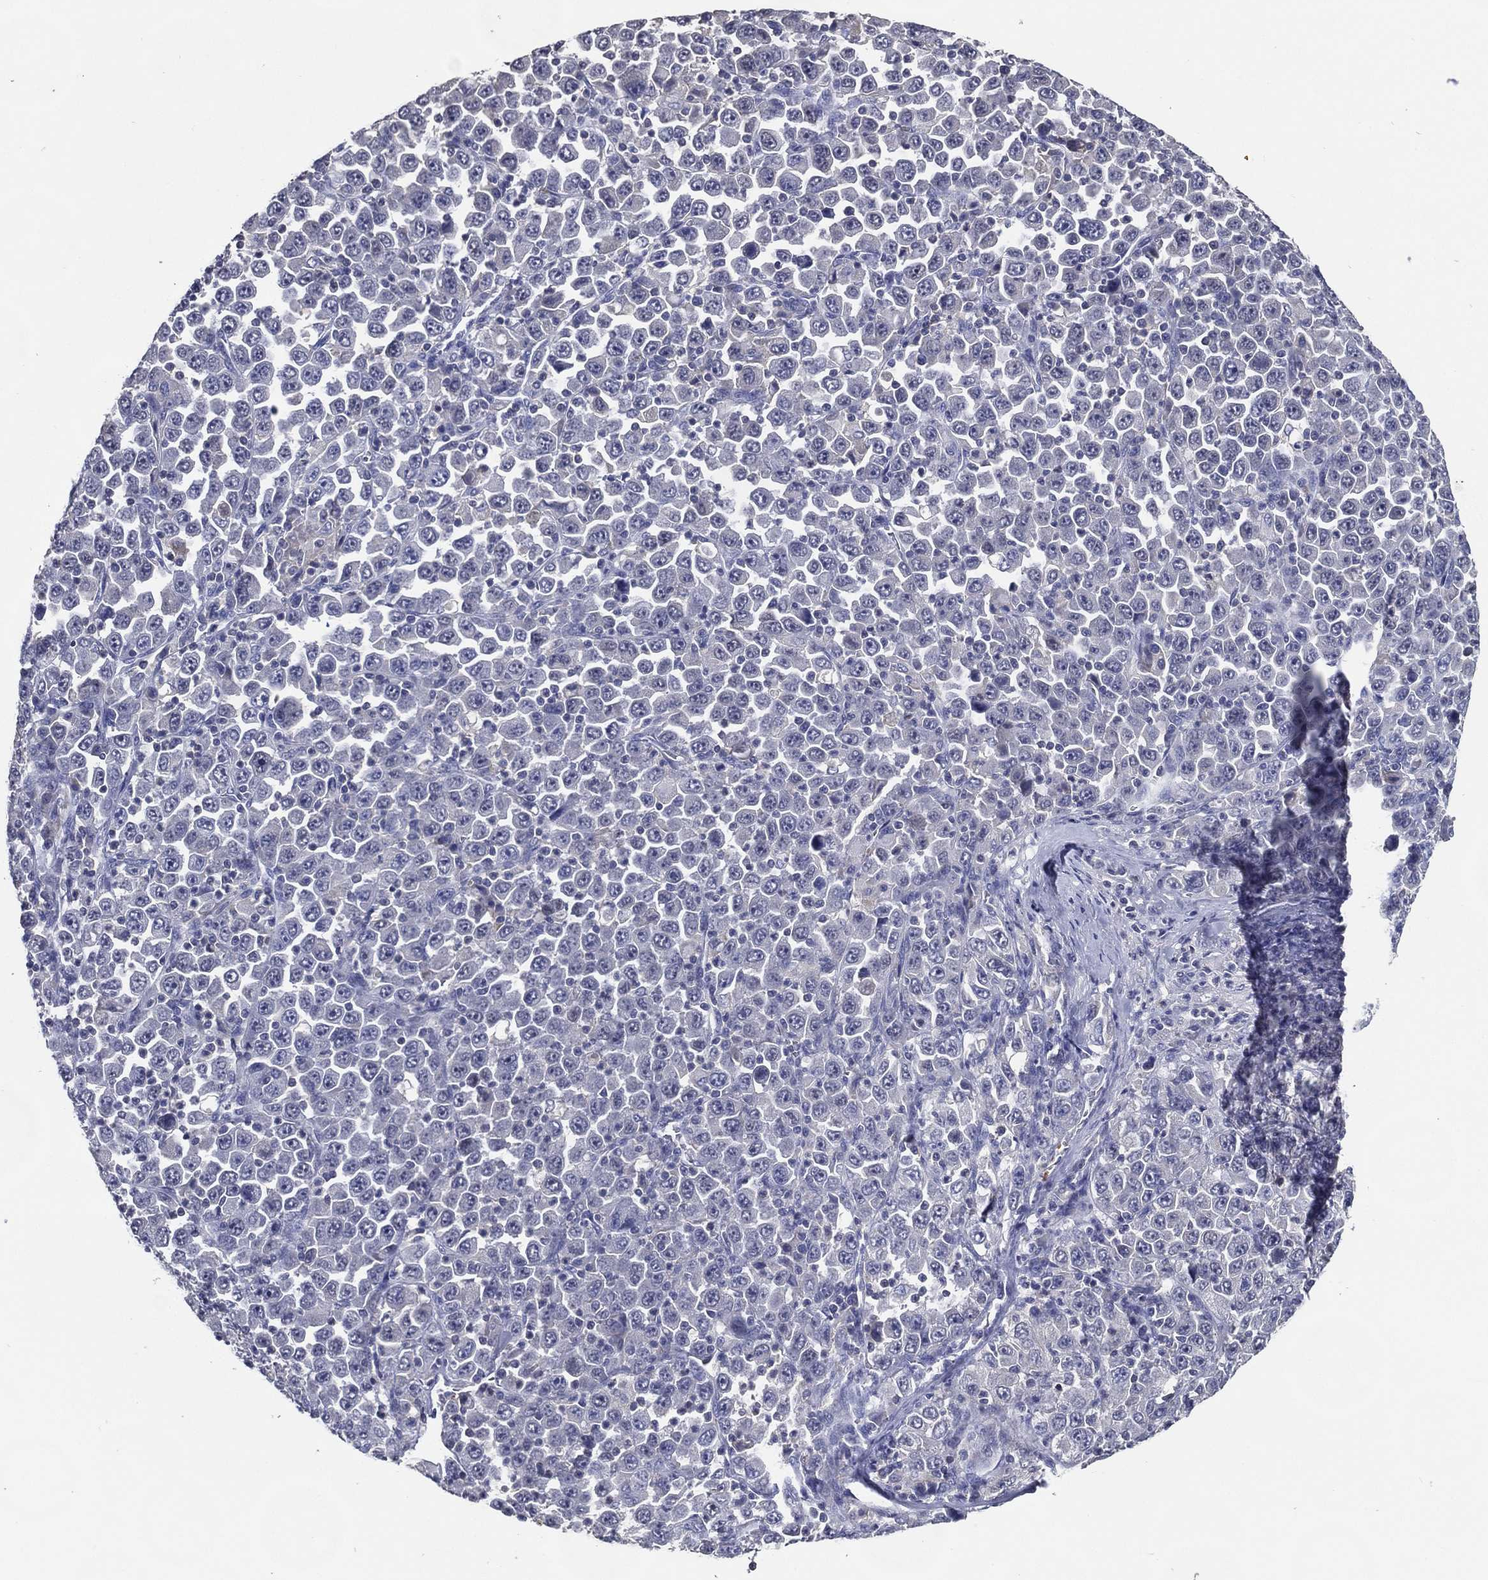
{"staining": {"intensity": "negative", "quantity": "none", "location": "none"}, "tissue": "stomach cancer", "cell_type": "Tumor cells", "image_type": "cancer", "snomed": [{"axis": "morphology", "description": "Normal tissue, NOS"}, {"axis": "morphology", "description": "Adenocarcinoma, NOS"}, {"axis": "topography", "description": "Stomach, upper"}, {"axis": "topography", "description": "Stomach"}], "caption": "The histopathology image exhibits no significant positivity in tumor cells of adenocarcinoma (stomach). (DAB (3,3'-diaminobenzidine) IHC with hematoxylin counter stain).", "gene": "TFAP2A", "patient": {"sex": "male", "age": 59}}